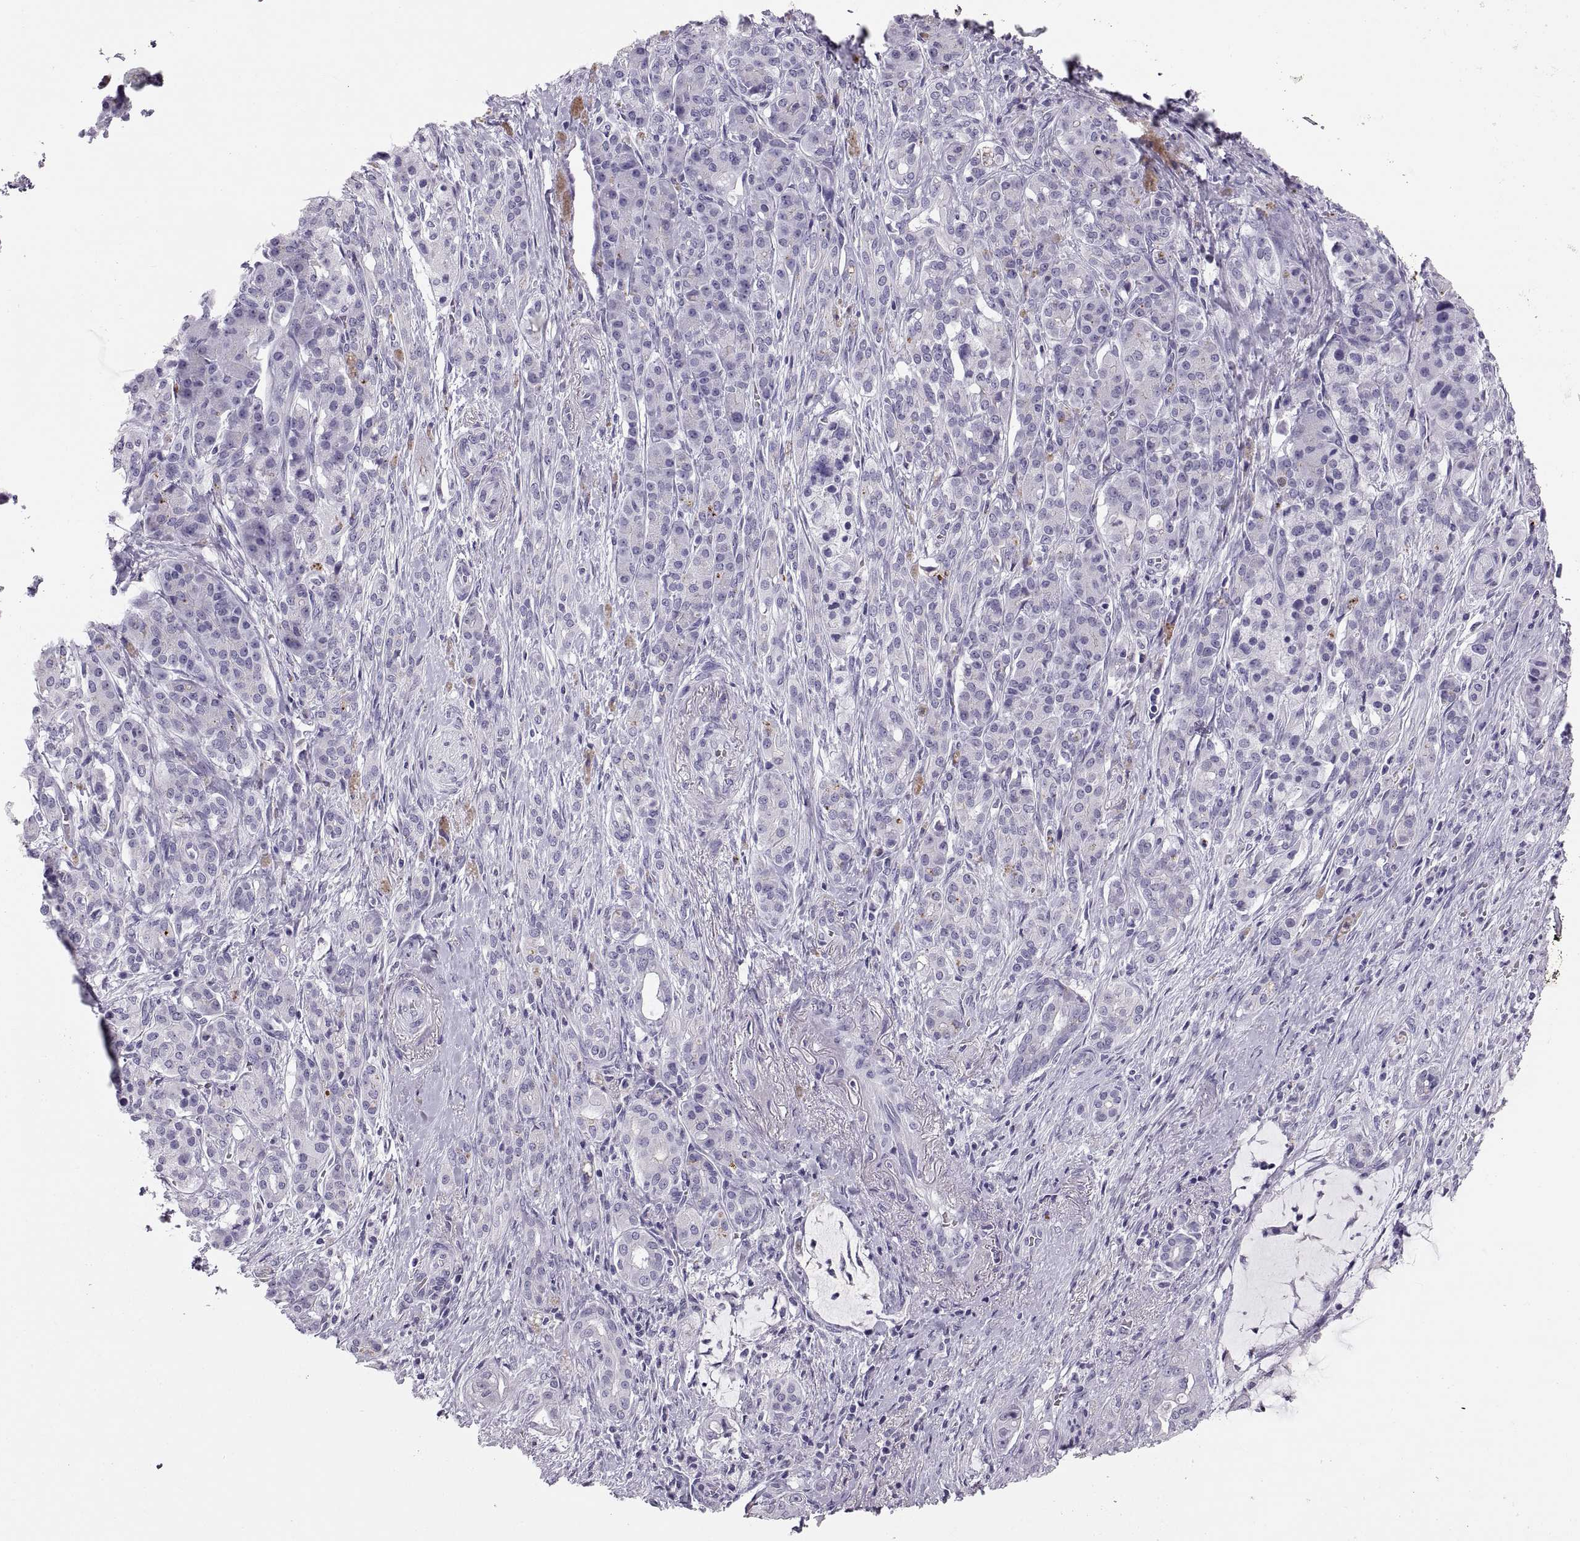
{"staining": {"intensity": "negative", "quantity": "none", "location": "none"}, "tissue": "pancreatic cancer", "cell_type": "Tumor cells", "image_type": "cancer", "snomed": [{"axis": "morphology", "description": "Normal tissue, NOS"}, {"axis": "morphology", "description": "Inflammation, NOS"}, {"axis": "morphology", "description": "Adenocarcinoma, NOS"}, {"axis": "topography", "description": "Pancreas"}], "caption": "An image of pancreatic cancer stained for a protein demonstrates no brown staining in tumor cells.", "gene": "QRICH2", "patient": {"sex": "male", "age": 57}}